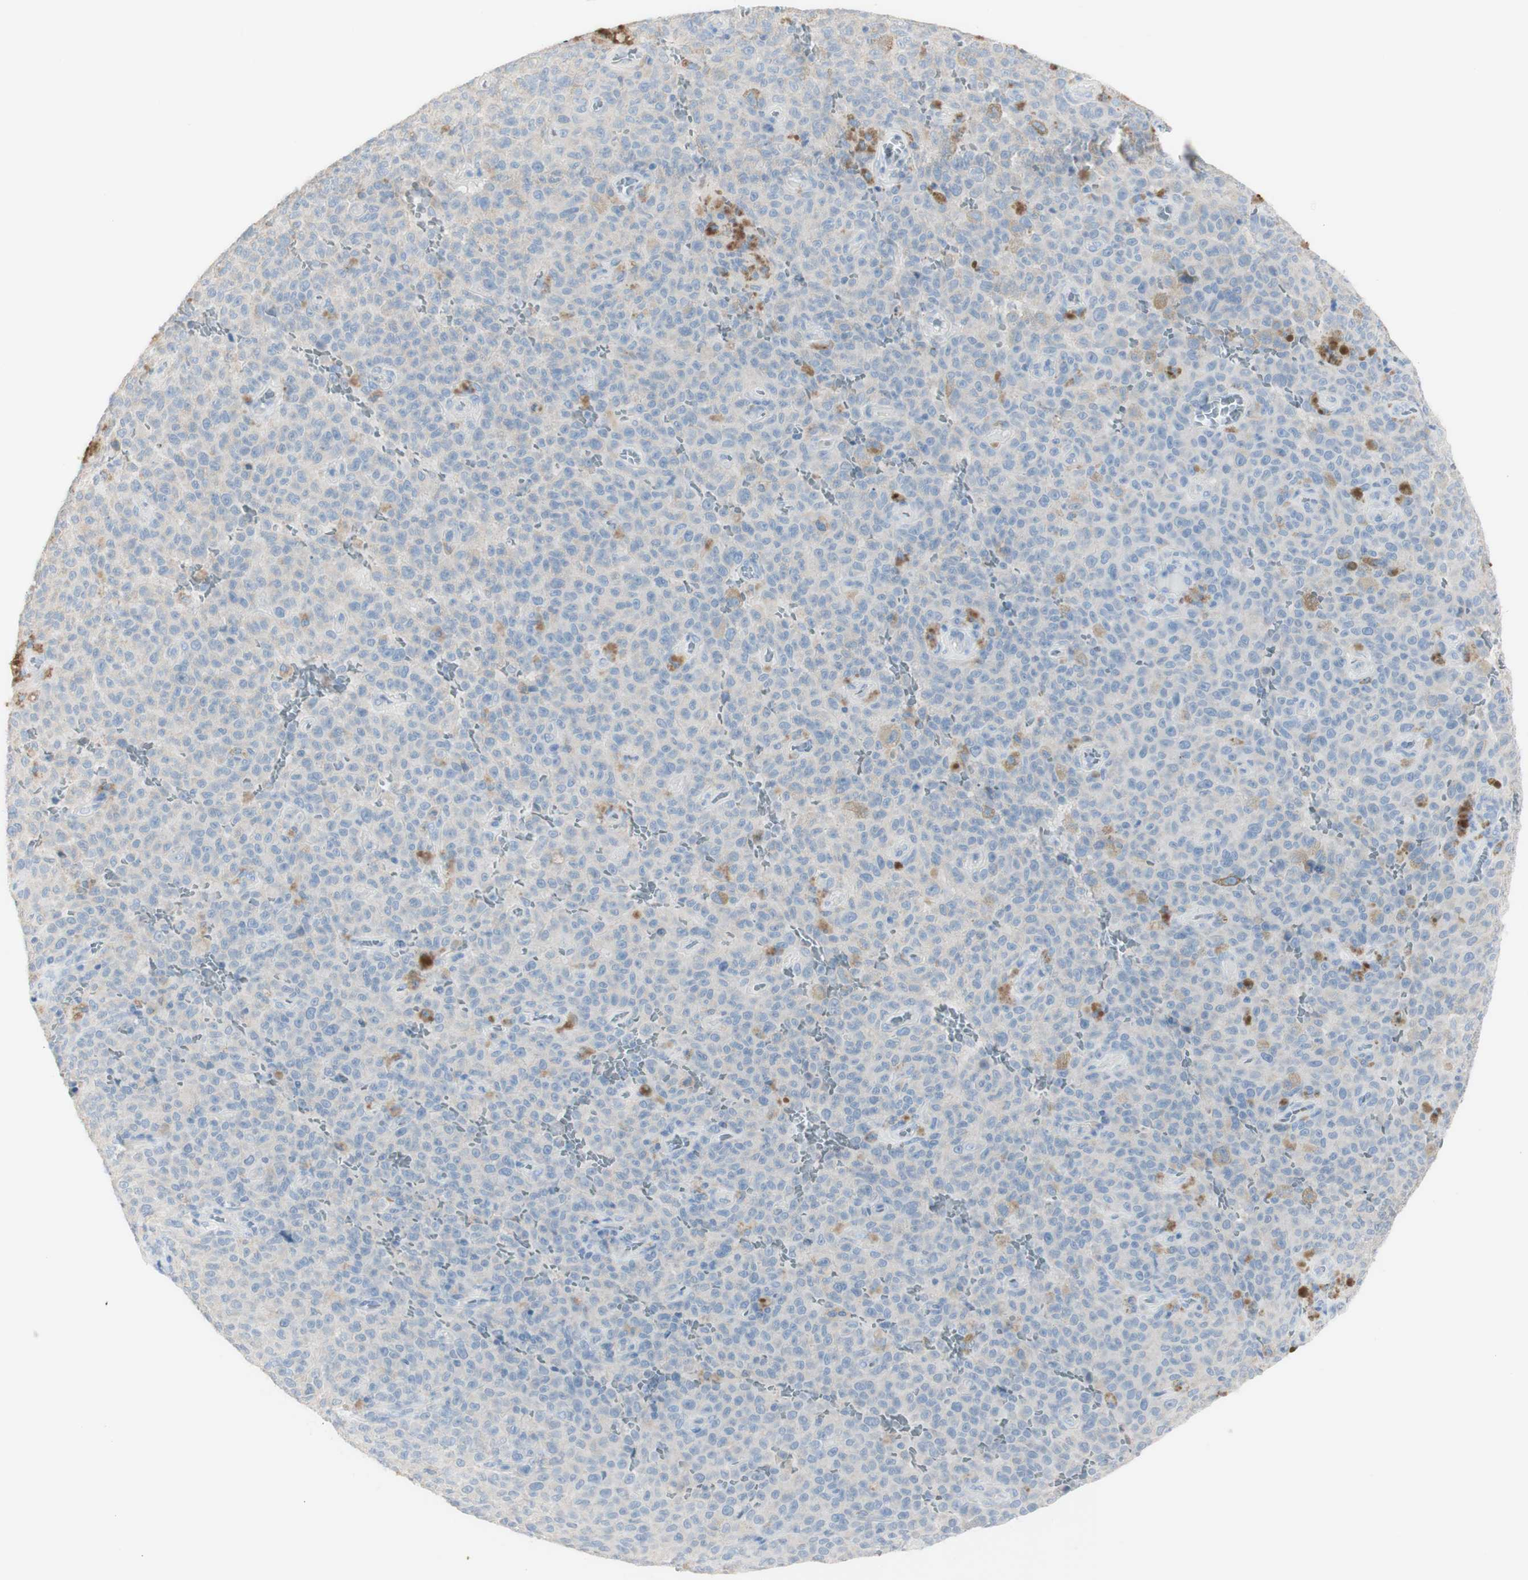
{"staining": {"intensity": "weak", "quantity": "<25%", "location": "cytoplasmic/membranous"}, "tissue": "melanoma", "cell_type": "Tumor cells", "image_type": "cancer", "snomed": [{"axis": "morphology", "description": "Malignant melanoma, NOS"}, {"axis": "topography", "description": "Skin"}], "caption": "Immunohistochemical staining of human melanoma shows no significant positivity in tumor cells.", "gene": "ART3", "patient": {"sex": "female", "age": 82}}